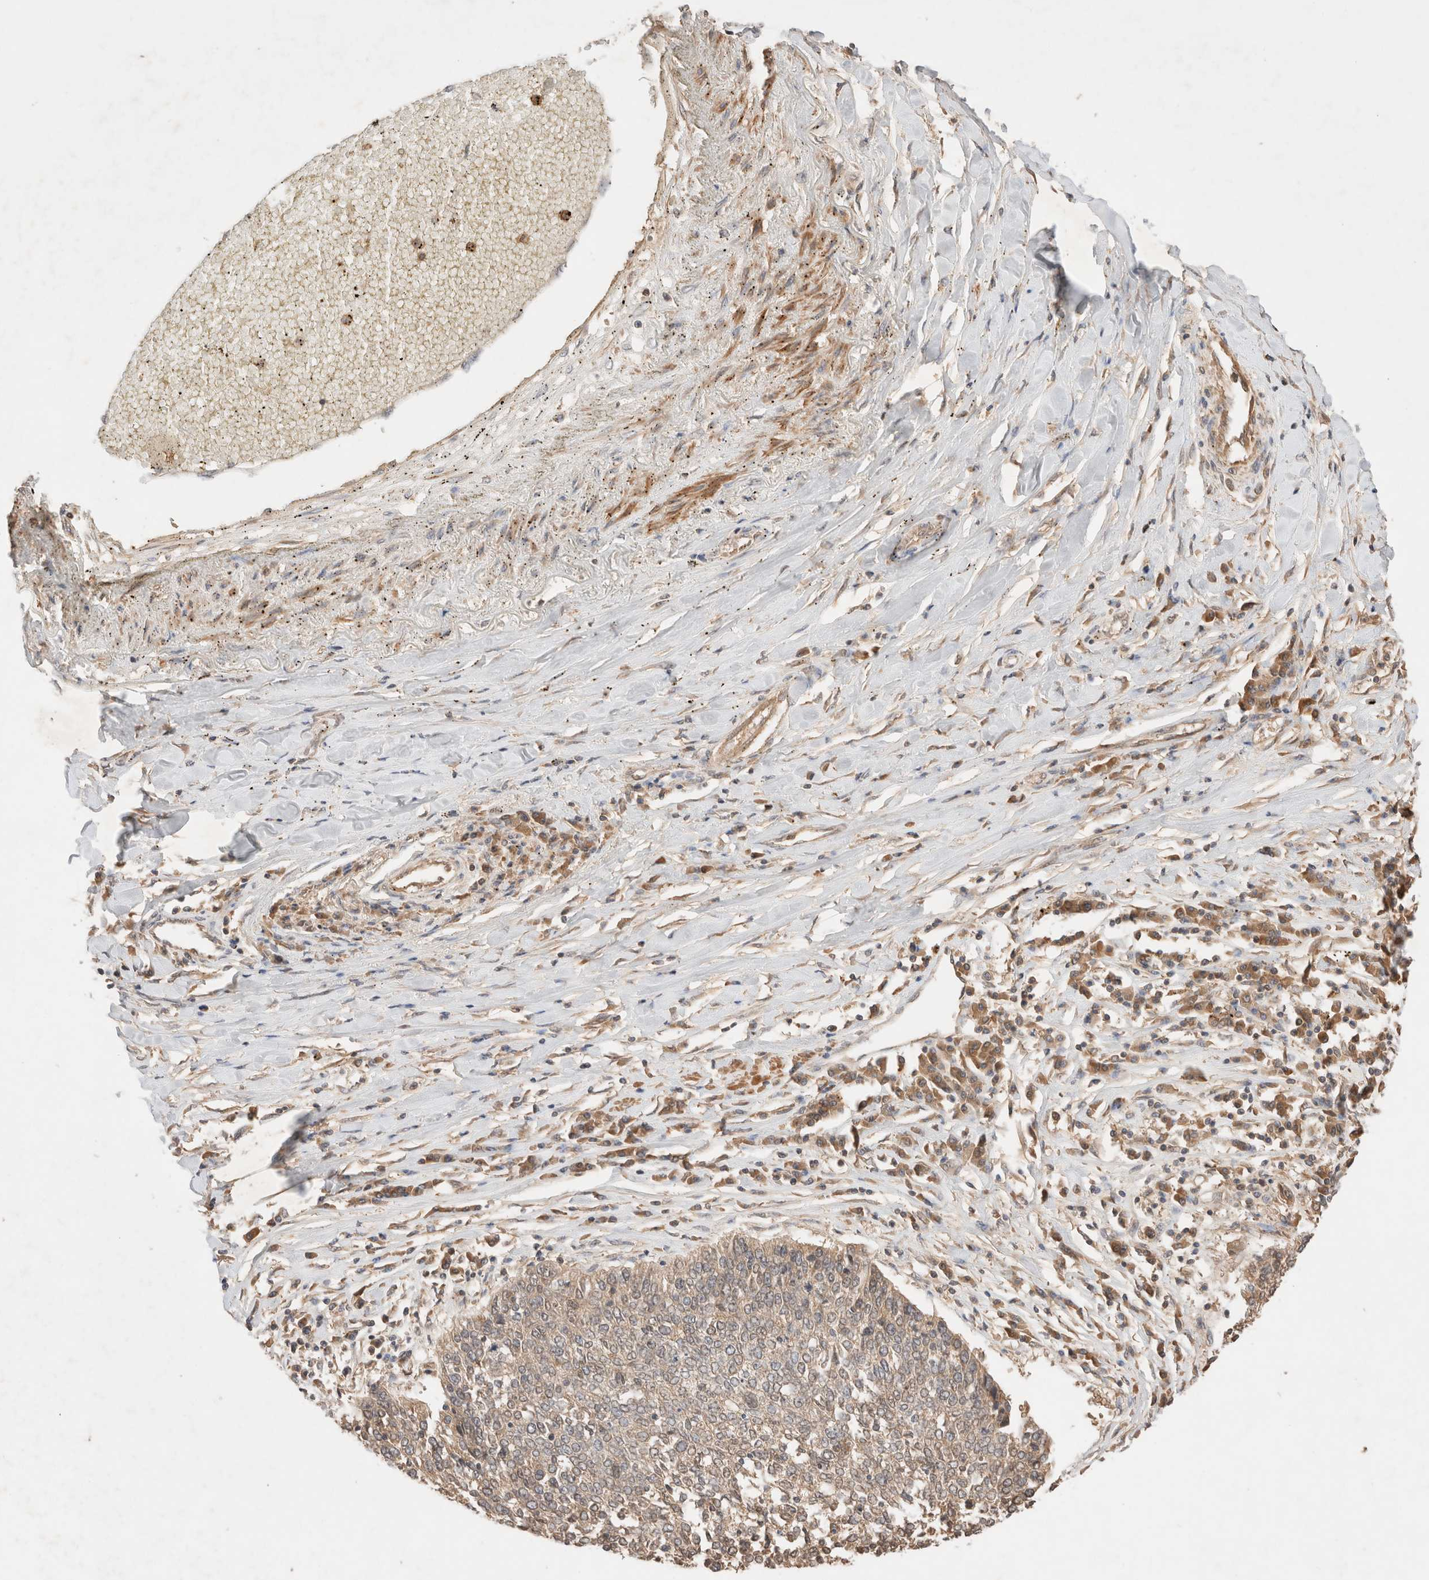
{"staining": {"intensity": "weak", "quantity": ">75%", "location": "cytoplasmic/membranous"}, "tissue": "lung cancer", "cell_type": "Tumor cells", "image_type": "cancer", "snomed": [{"axis": "morphology", "description": "Normal tissue, NOS"}, {"axis": "morphology", "description": "Squamous cell carcinoma, NOS"}, {"axis": "topography", "description": "Cartilage tissue"}, {"axis": "topography", "description": "Bronchus"}, {"axis": "topography", "description": "Lung"}, {"axis": "topography", "description": "Peripheral nerve tissue"}], "caption": "Protein positivity by immunohistochemistry exhibits weak cytoplasmic/membranous positivity in about >75% of tumor cells in squamous cell carcinoma (lung). Using DAB (3,3'-diaminobenzidine) (brown) and hematoxylin (blue) stains, captured at high magnification using brightfield microscopy.", "gene": "CARNMT1", "patient": {"sex": "female", "age": 49}}